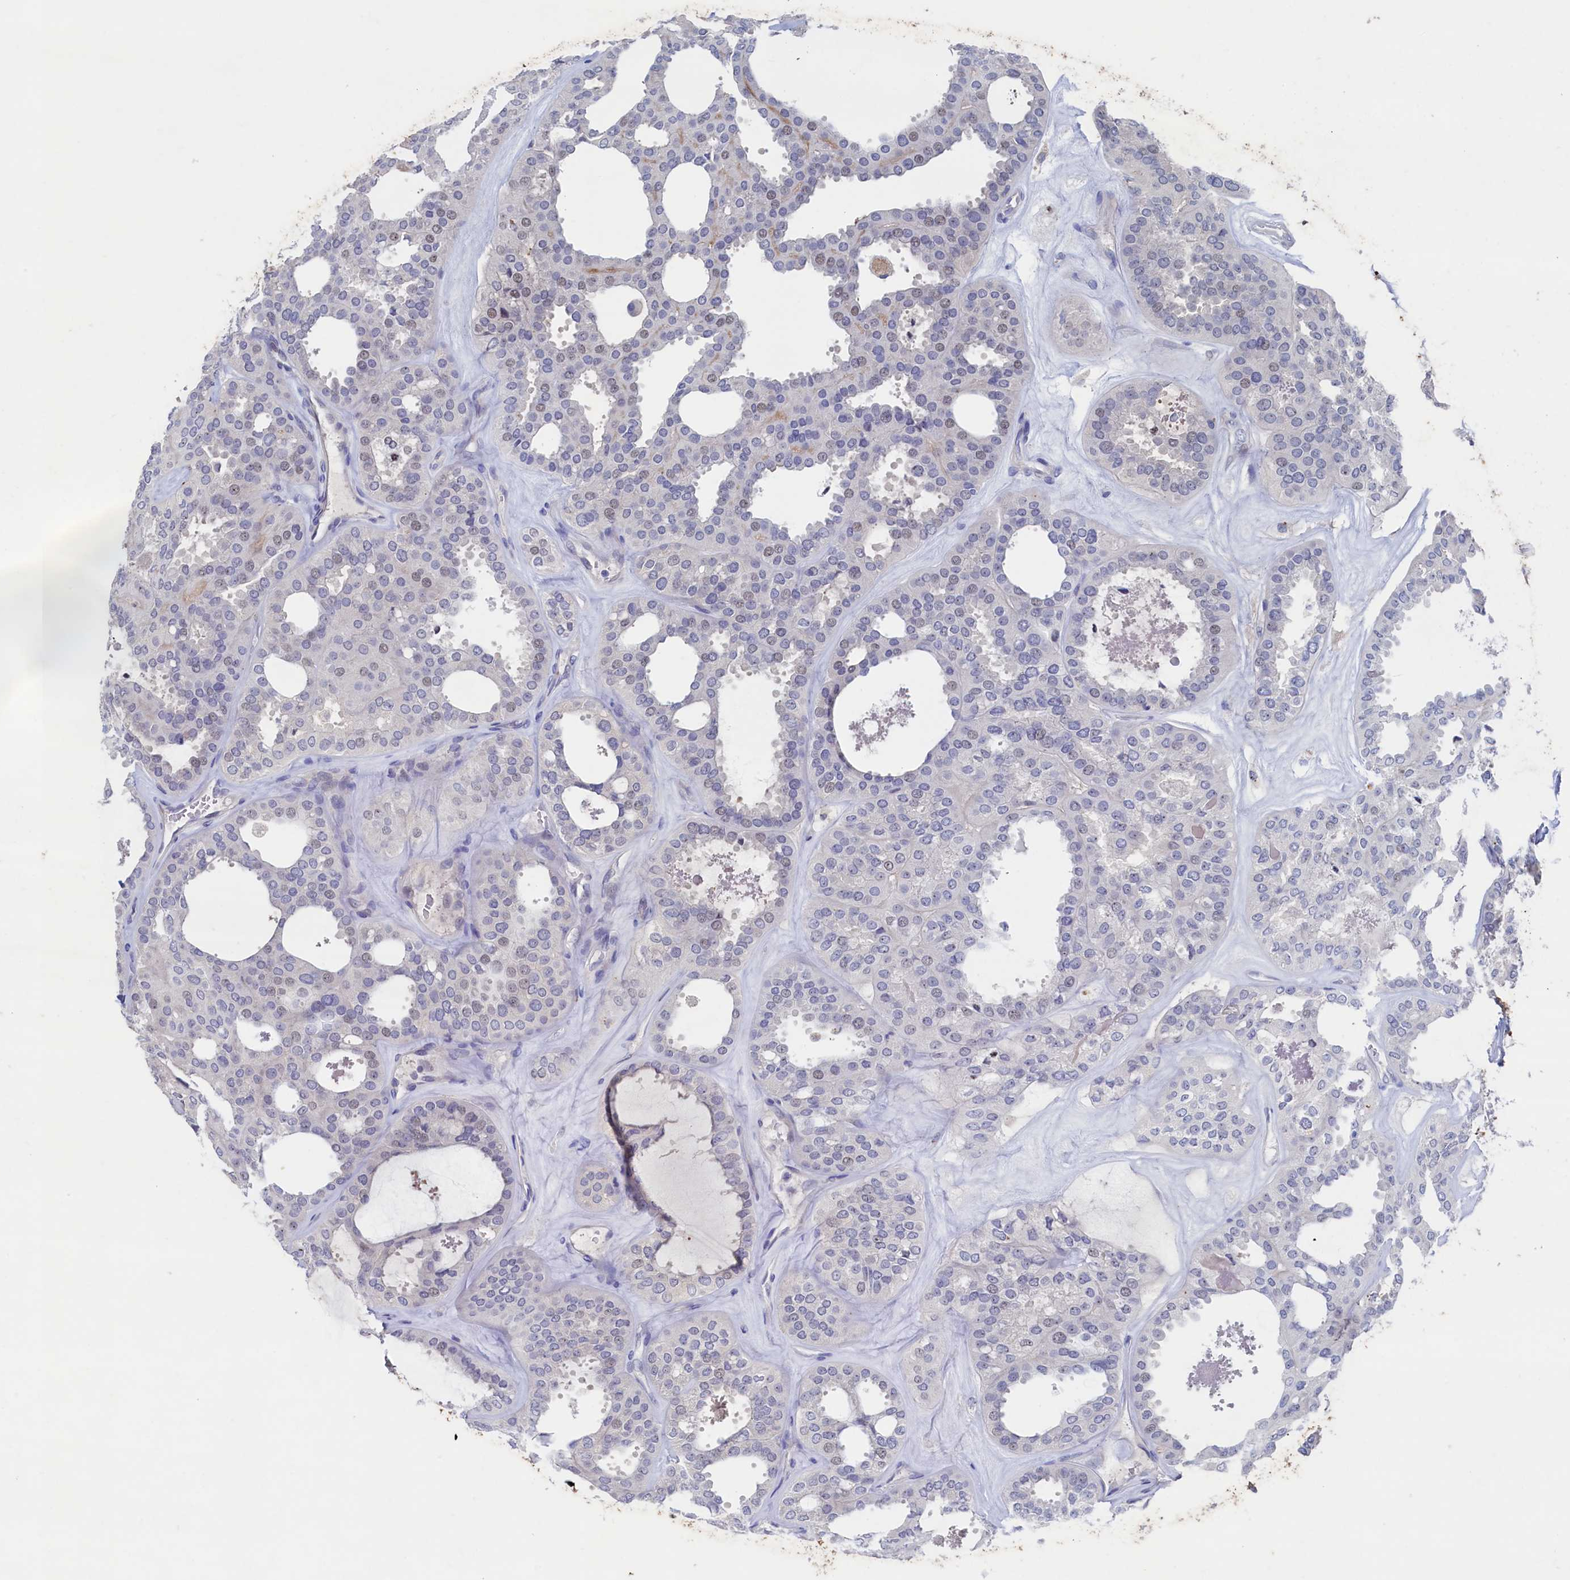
{"staining": {"intensity": "negative", "quantity": "none", "location": "none"}, "tissue": "thyroid cancer", "cell_type": "Tumor cells", "image_type": "cancer", "snomed": [{"axis": "morphology", "description": "Follicular adenoma carcinoma, NOS"}, {"axis": "topography", "description": "Thyroid gland"}], "caption": "Tumor cells show no significant protein expression in follicular adenoma carcinoma (thyroid).", "gene": "CBLIF", "patient": {"sex": "male", "age": 75}}